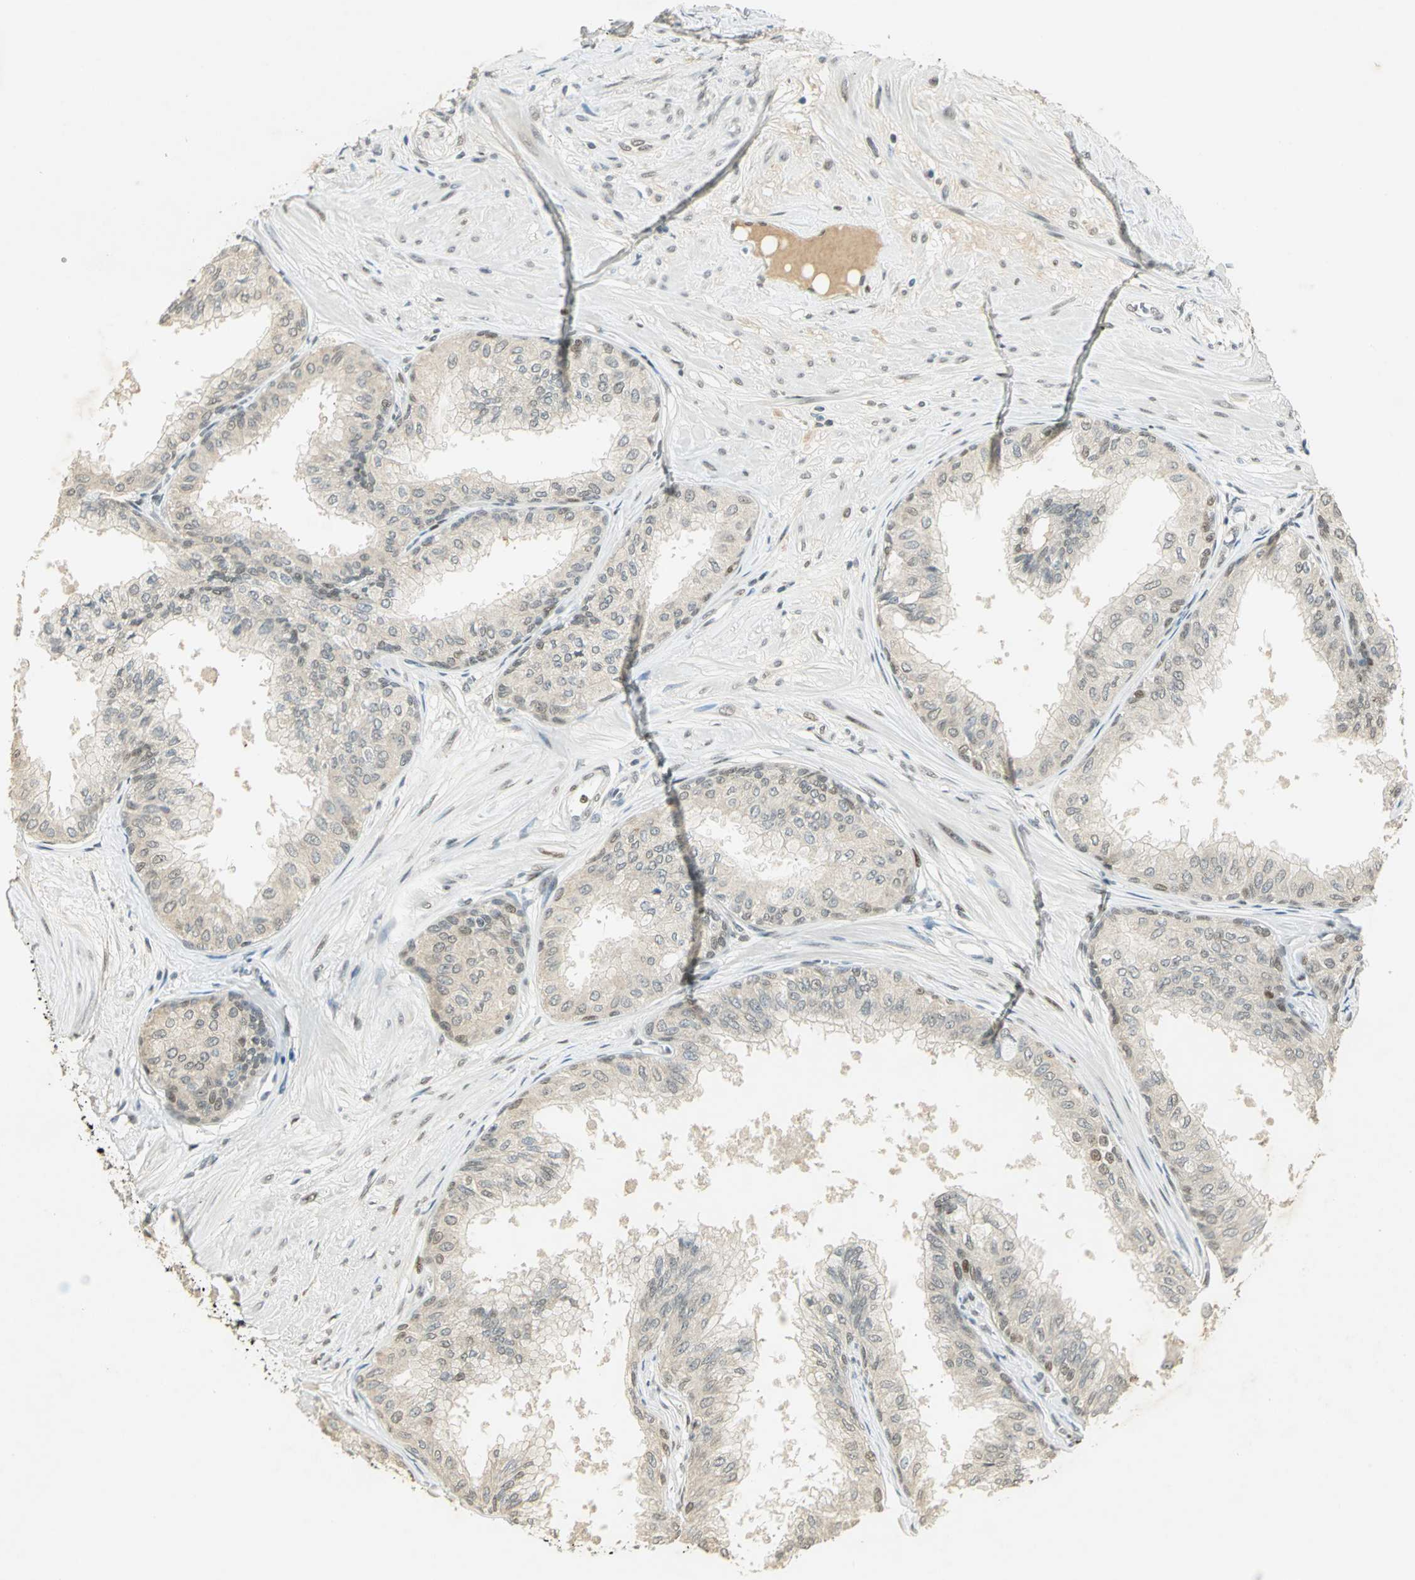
{"staining": {"intensity": "moderate", "quantity": ">75%", "location": "nuclear"}, "tissue": "prostate", "cell_type": "Glandular cells", "image_type": "normal", "snomed": [{"axis": "morphology", "description": "Normal tissue, NOS"}, {"axis": "topography", "description": "Prostate"}, {"axis": "topography", "description": "Seminal veicle"}], "caption": "Immunohistochemical staining of unremarkable prostate exhibits medium levels of moderate nuclear expression in about >75% of glandular cells. The staining was performed using DAB (3,3'-diaminobenzidine), with brown indicating positive protein expression. Nuclei are stained blue with hematoxylin.", "gene": "AK6", "patient": {"sex": "male", "age": 60}}